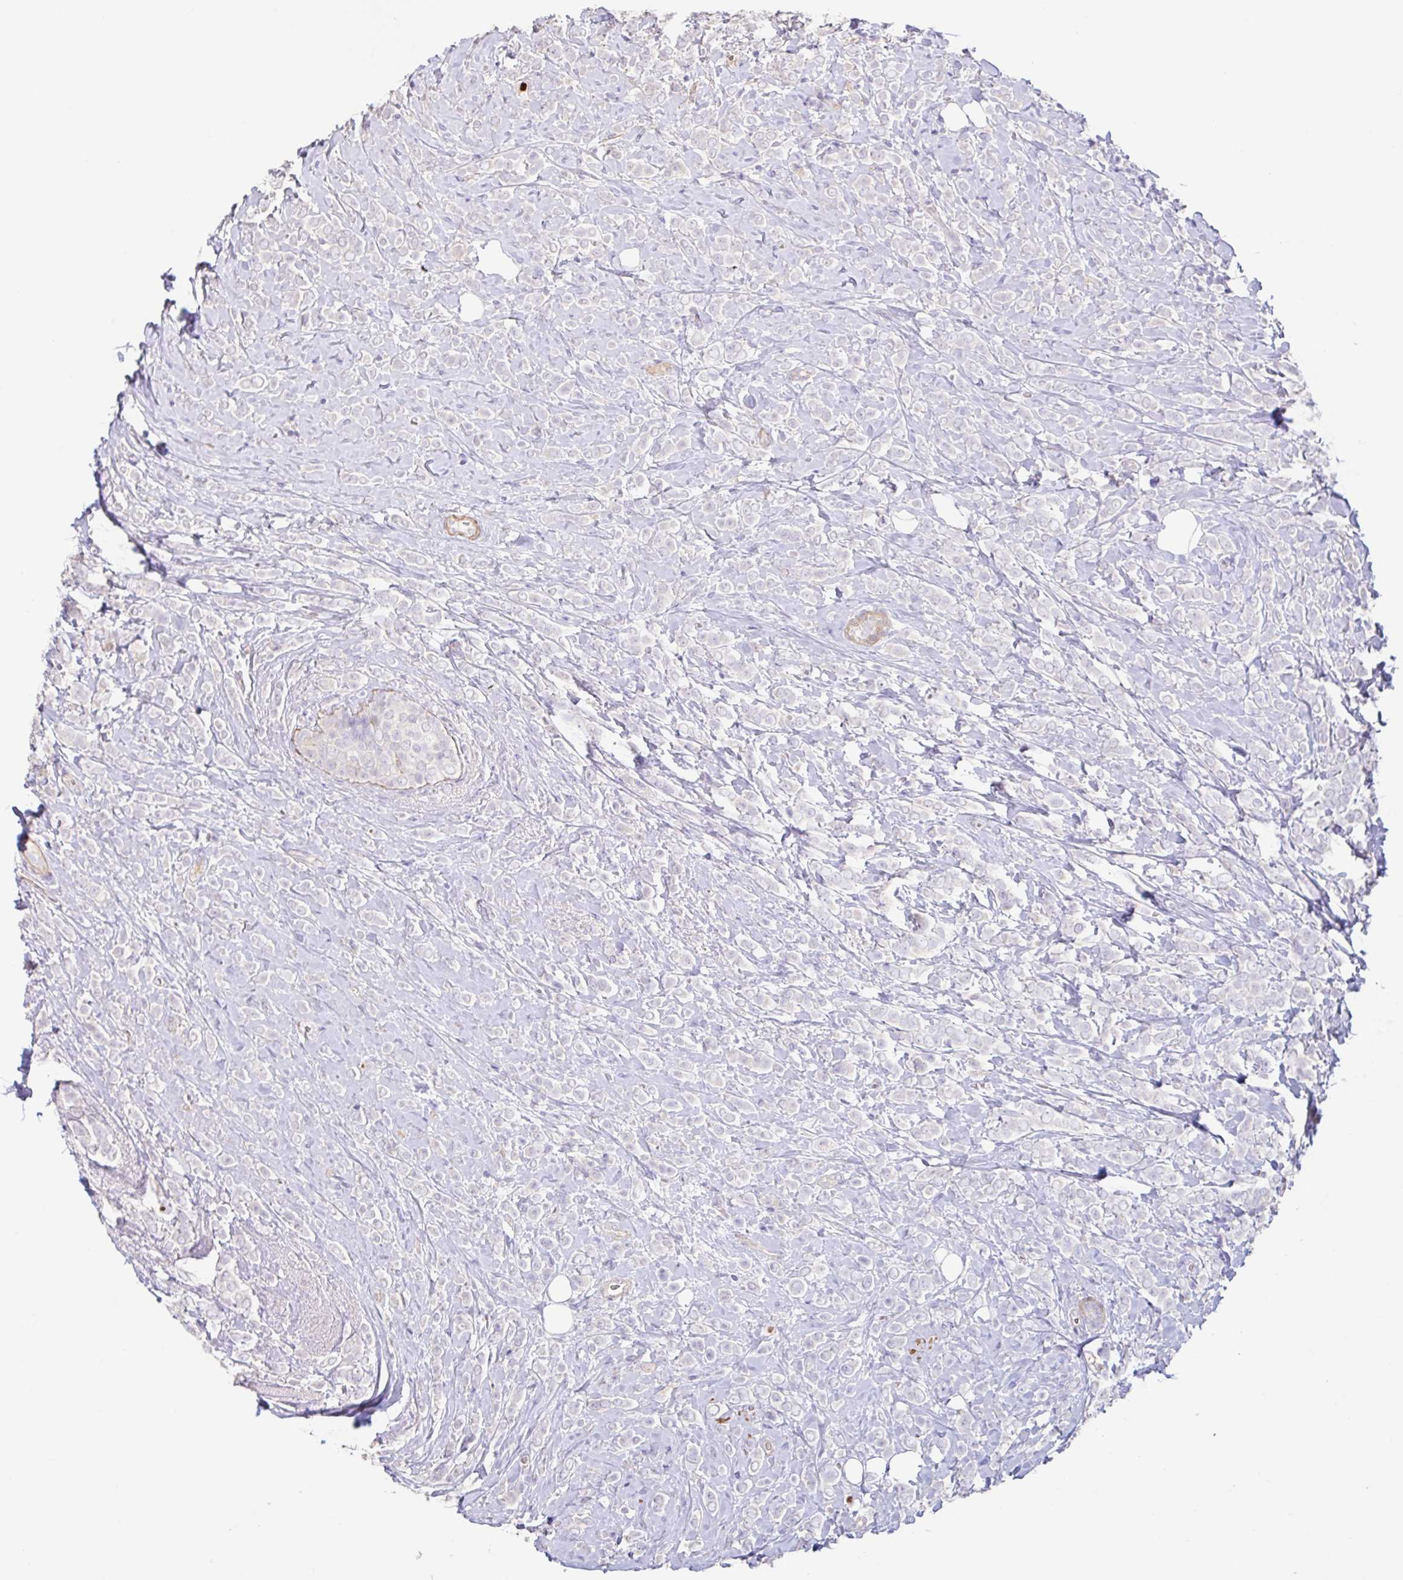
{"staining": {"intensity": "negative", "quantity": "none", "location": "none"}, "tissue": "breast cancer", "cell_type": "Tumor cells", "image_type": "cancer", "snomed": [{"axis": "morphology", "description": "Lobular carcinoma"}, {"axis": "topography", "description": "Breast"}], "caption": "An immunohistochemistry (IHC) micrograph of lobular carcinoma (breast) is shown. There is no staining in tumor cells of lobular carcinoma (breast).", "gene": "PYGM", "patient": {"sex": "female", "age": 49}}